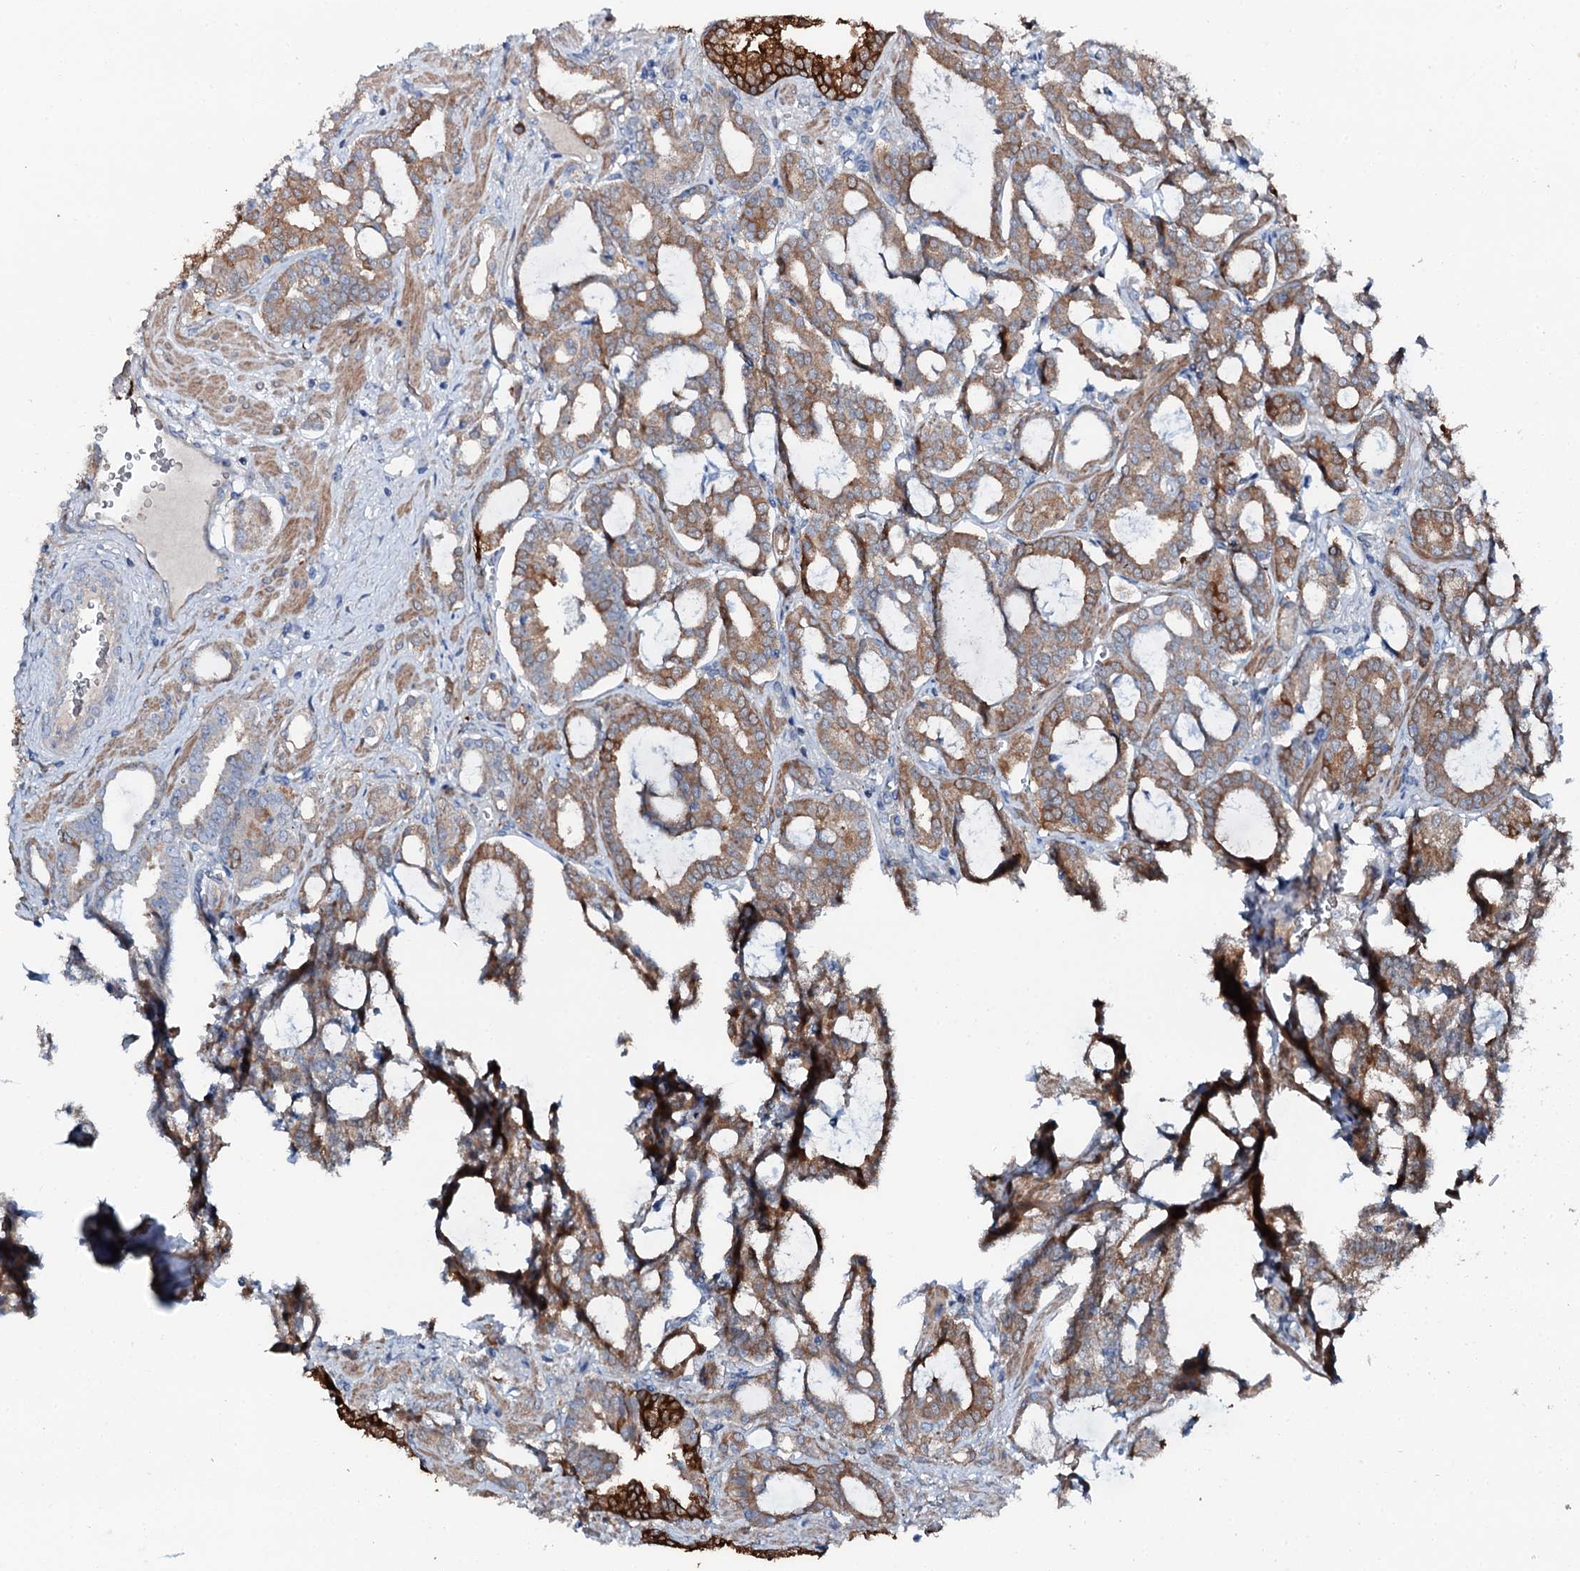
{"staining": {"intensity": "moderate", "quantity": ">75%", "location": "cytoplasmic/membranous"}, "tissue": "prostate cancer", "cell_type": "Tumor cells", "image_type": "cancer", "snomed": [{"axis": "morphology", "description": "Adenocarcinoma, High grade"}, {"axis": "topography", "description": "Prostate and seminal vesicle, NOS"}], "caption": "Adenocarcinoma (high-grade) (prostate) tissue displays moderate cytoplasmic/membranous positivity in about >75% of tumor cells, visualized by immunohistochemistry.", "gene": "GFOD2", "patient": {"sex": "male", "age": 67}}